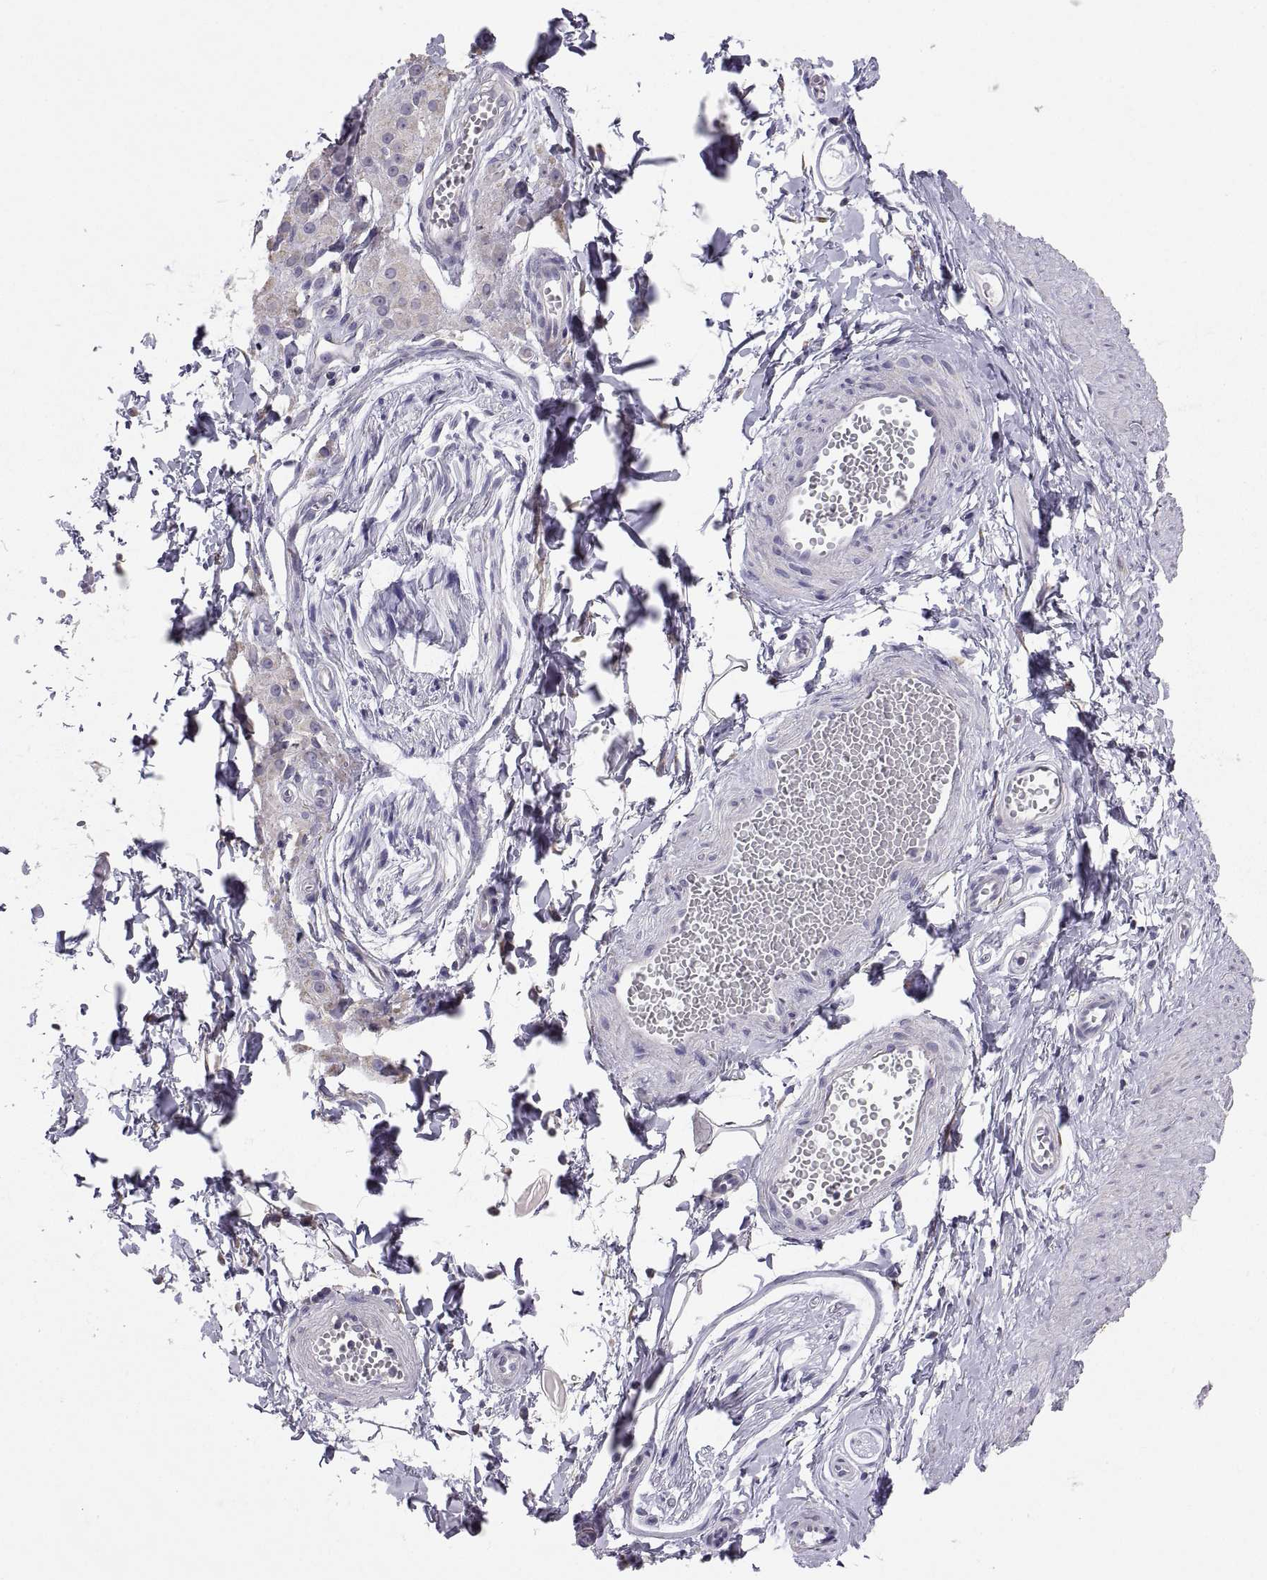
{"staining": {"intensity": "negative", "quantity": "none", "location": "none"}, "tissue": "adipose tissue", "cell_type": "Adipocytes", "image_type": "normal", "snomed": [{"axis": "morphology", "description": "Normal tissue, NOS"}, {"axis": "topography", "description": "Smooth muscle"}, {"axis": "topography", "description": "Peripheral nerve tissue"}], "caption": "DAB immunohistochemical staining of benign human adipose tissue demonstrates no significant expression in adipocytes.", "gene": "TNNC1", "patient": {"sex": "male", "age": 22}}